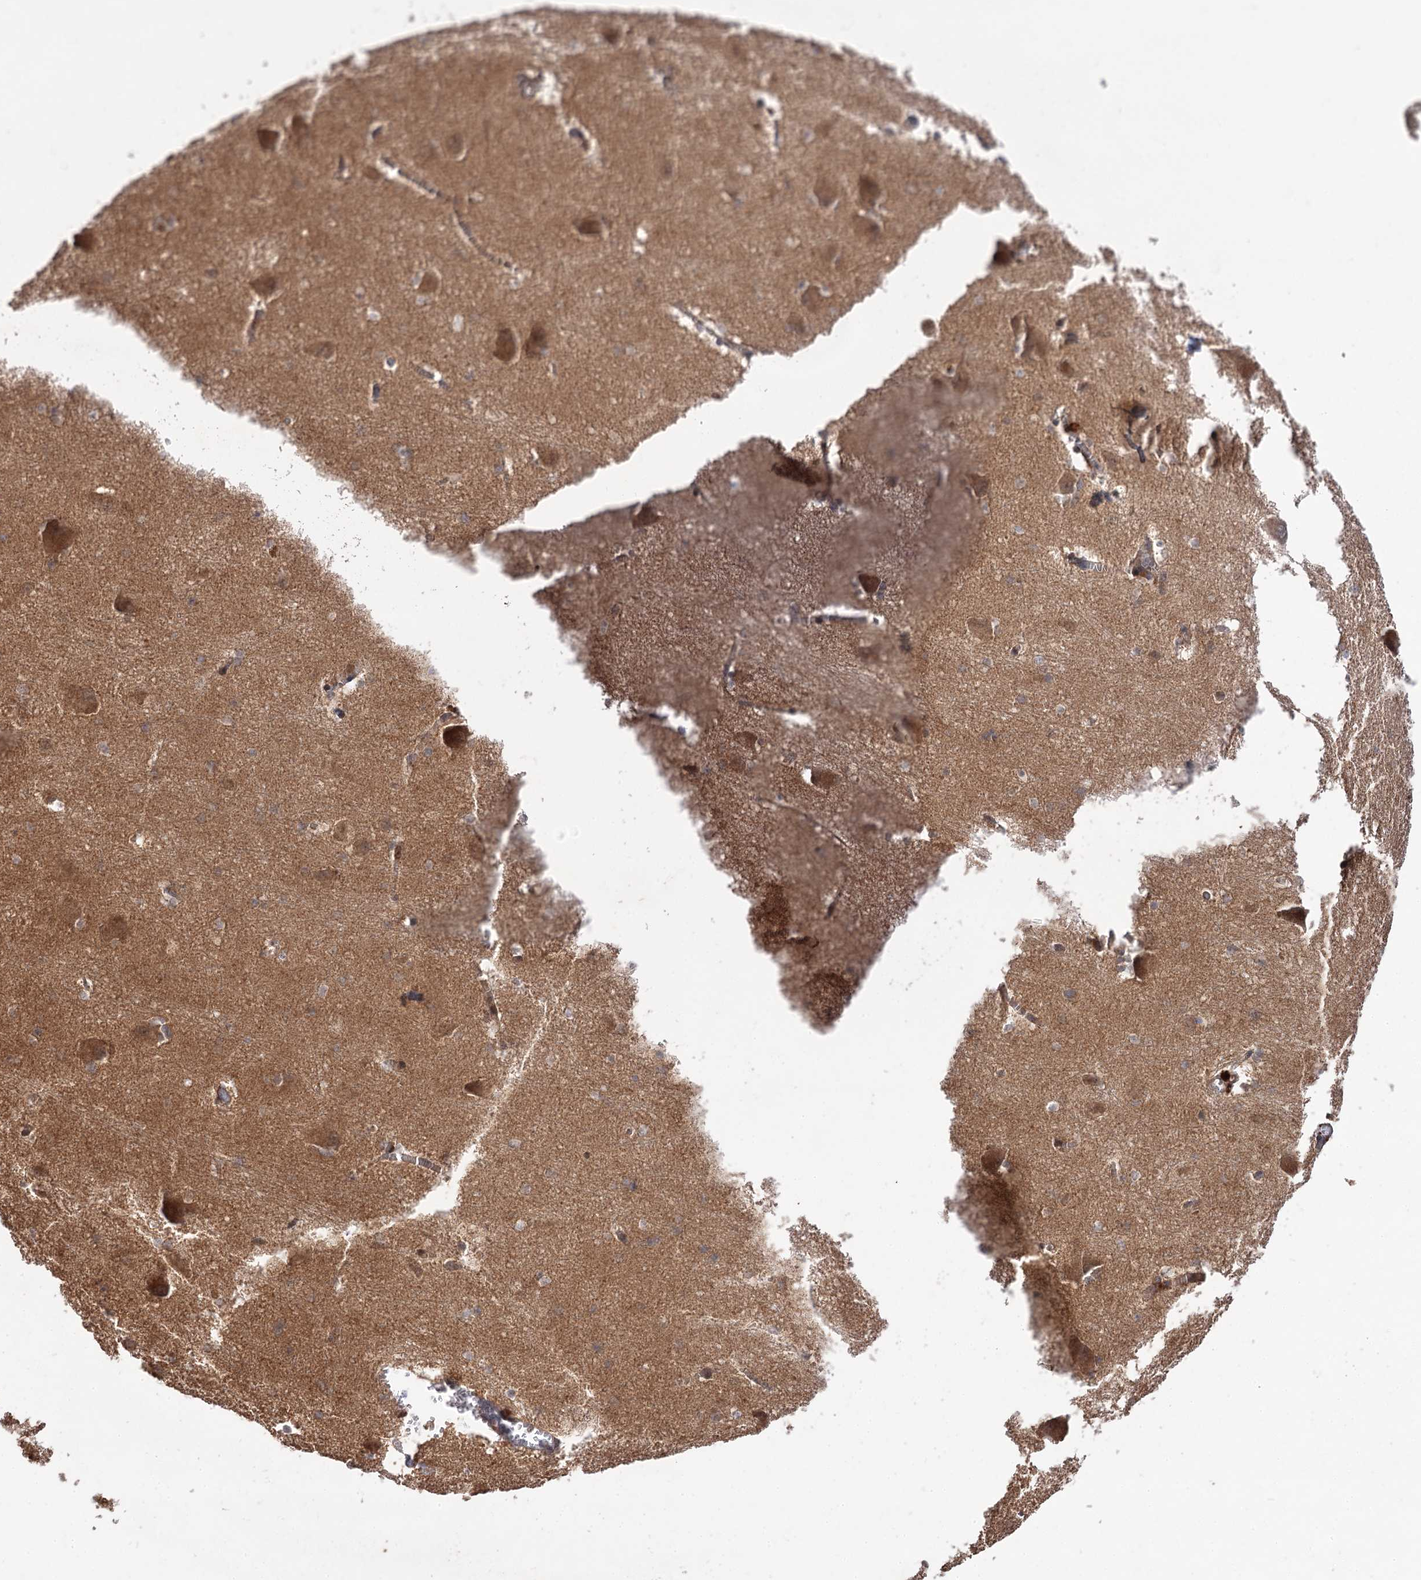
{"staining": {"intensity": "moderate", "quantity": "<25%", "location": "cytoplasmic/membranous"}, "tissue": "caudate", "cell_type": "Glial cells", "image_type": "normal", "snomed": [{"axis": "morphology", "description": "Normal tissue, NOS"}, {"axis": "topography", "description": "Lateral ventricle wall"}], "caption": "This is a histology image of IHC staining of benign caudate, which shows moderate staining in the cytoplasmic/membranous of glial cells.", "gene": "FBXW8", "patient": {"sex": "male", "age": 37}}